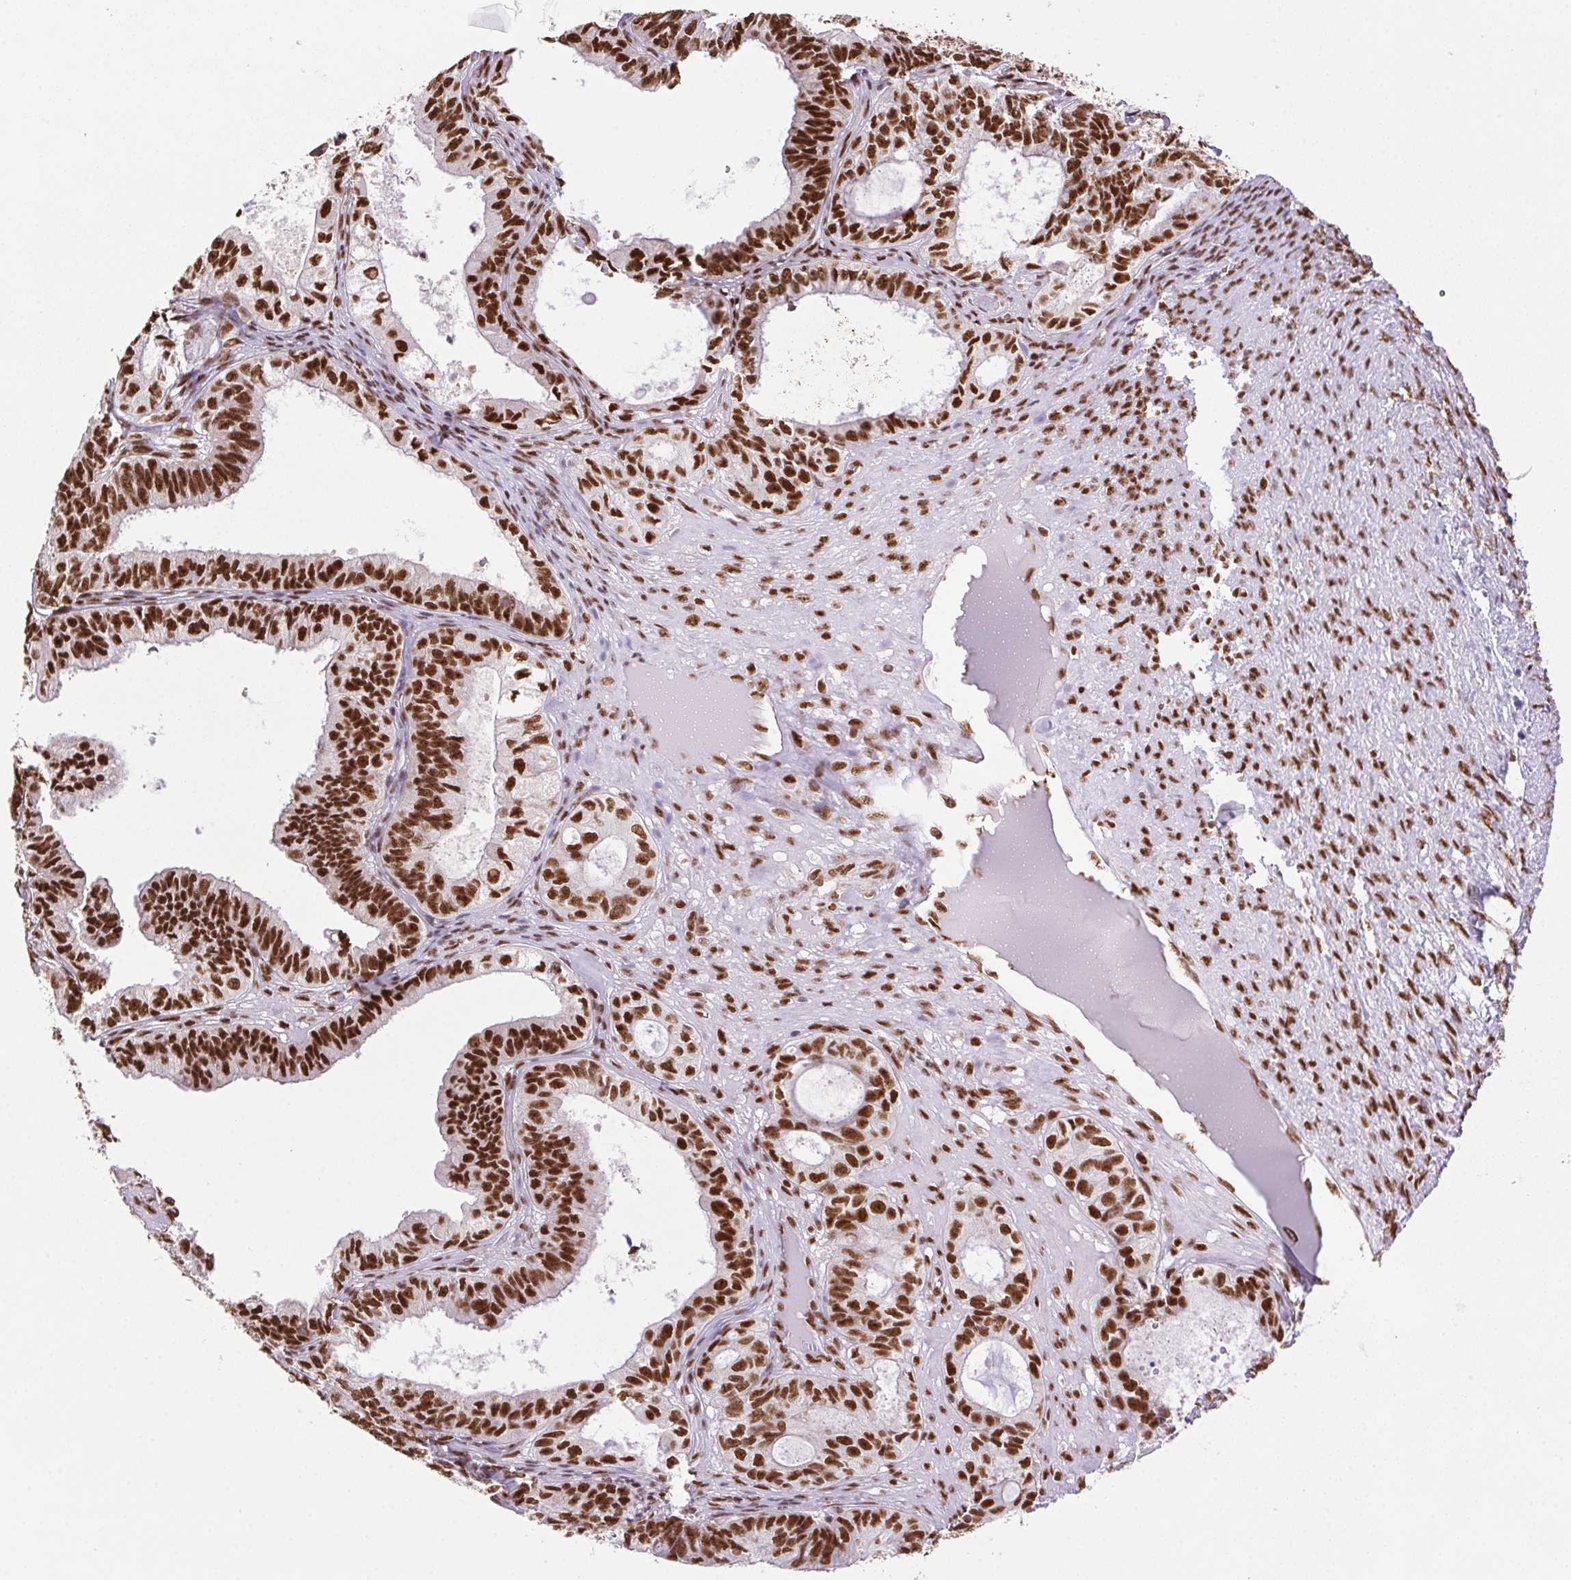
{"staining": {"intensity": "strong", "quantity": ">75%", "location": "nuclear"}, "tissue": "ovarian cancer", "cell_type": "Tumor cells", "image_type": "cancer", "snomed": [{"axis": "morphology", "description": "Carcinoma, endometroid"}, {"axis": "topography", "description": "Ovary"}], "caption": "The immunohistochemical stain highlights strong nuclear staining in tumor cells of ovarian endometroid carcinoma tissue.", "gene": "ZNF207", "patient": {"sex": "female", "age": 64}}